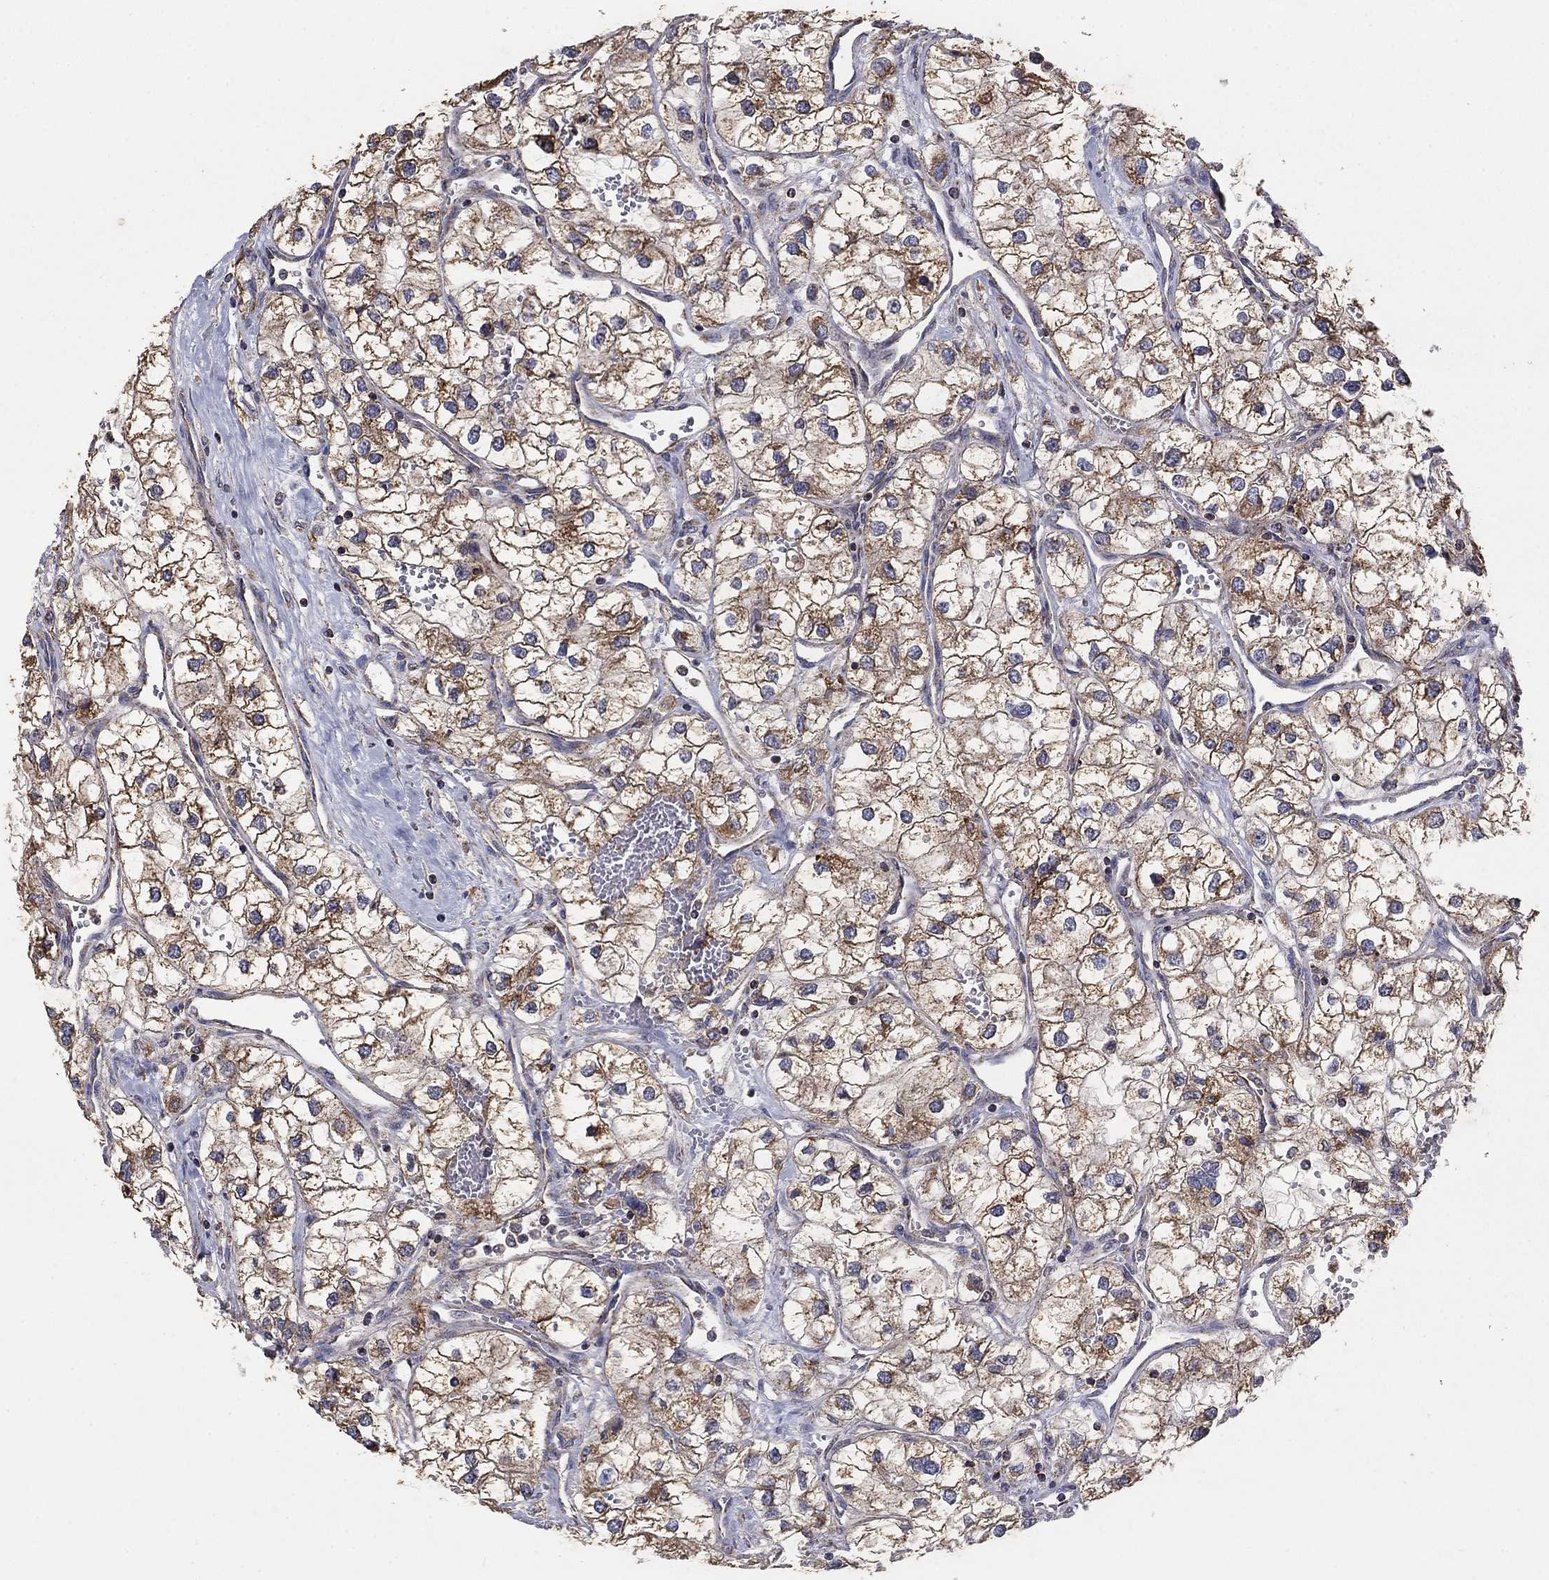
{"staining": {"intensity": "weak", "quantity": ">75%", "location": "cytoplasmic/membranous"}, "tissue": "renal cancer", "cell_type": "Tumor cells", "image_type": "cancer", "snomed": [{"axis": "morphology", "description": "Adenocarcinoma, NOS"}, {"axis": "topography", "description": "Kidney"}], "caption": "A brown stain labels weak cytoplasmic/membranous expression of a protein in renal cancer (adenocarcinoma) tumor cells.", "gene": "GPSM1", "patient": {"sex": "male", "age": 59}}